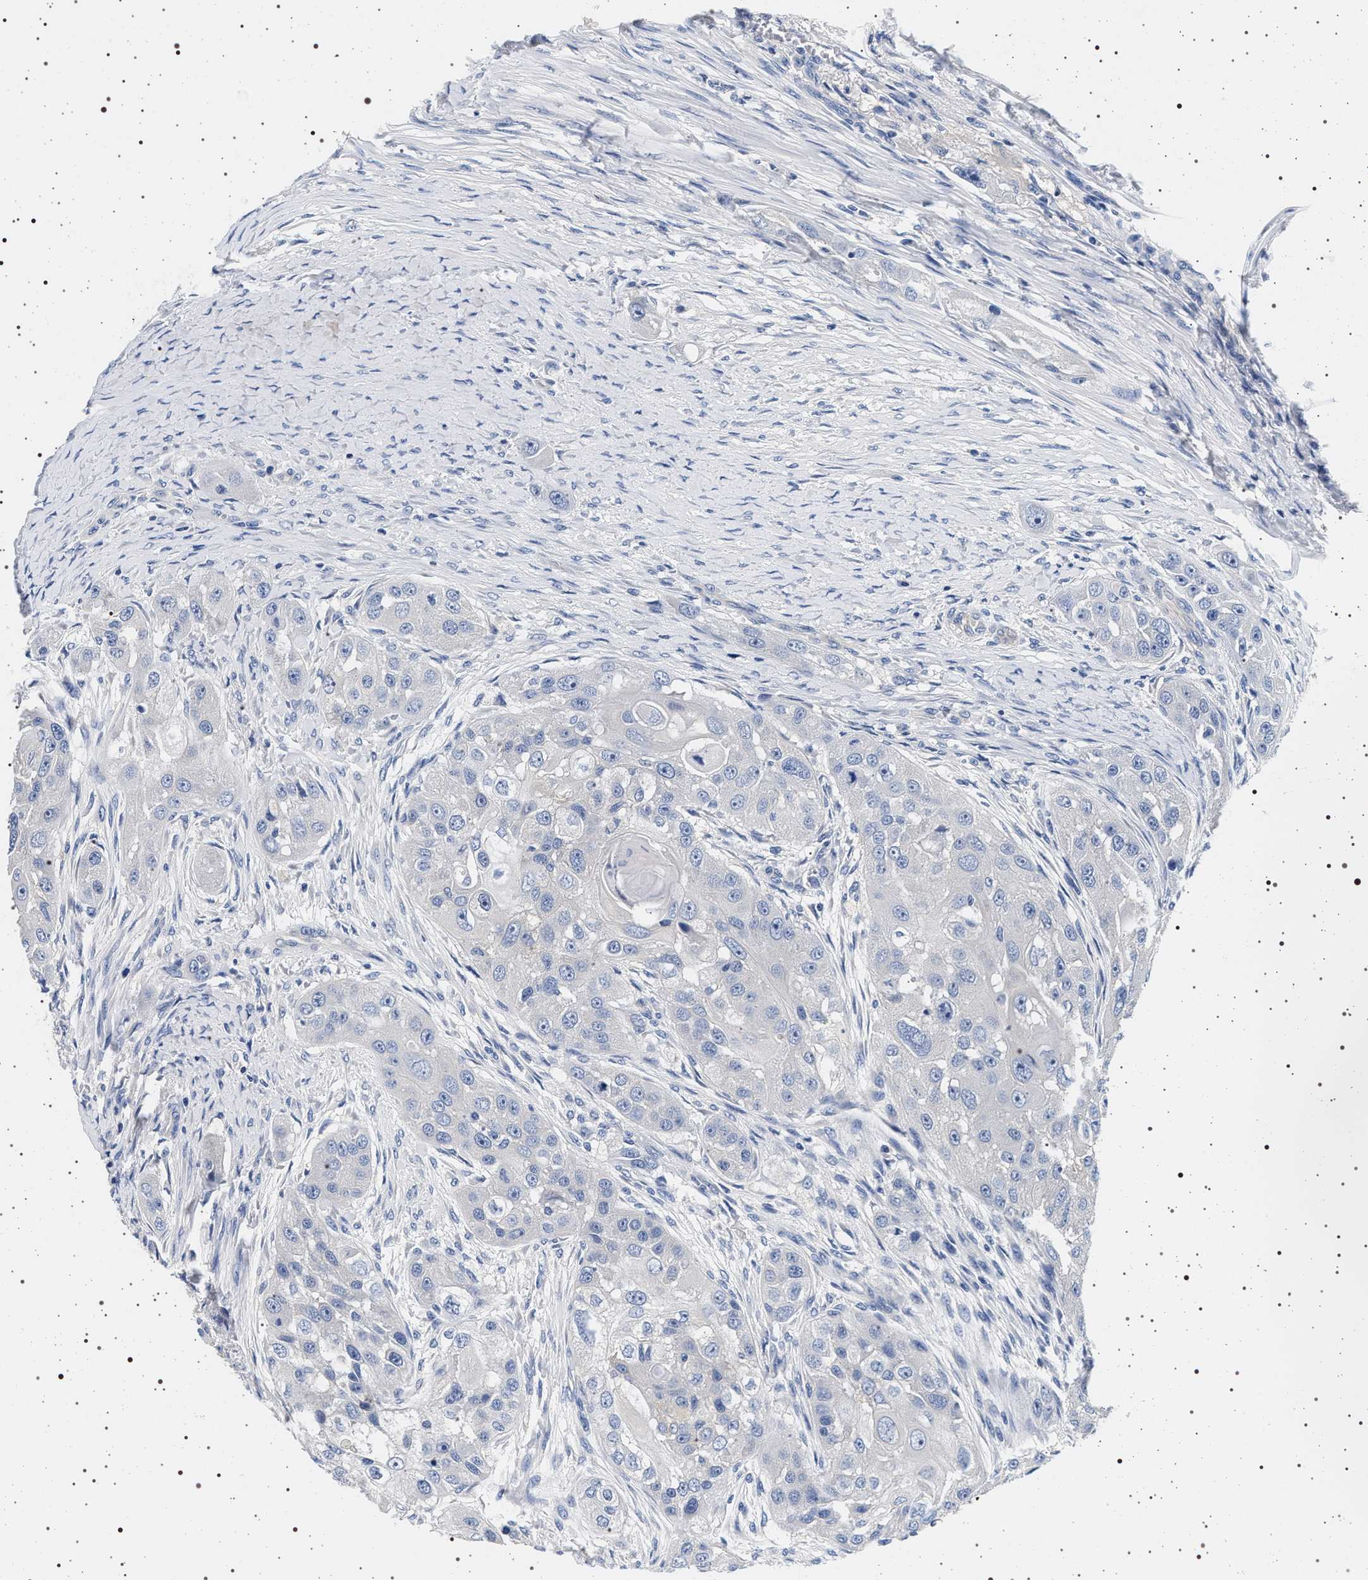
{"staining": {"intensity": "negative", "quantity": "none", "location": "none"}, "tissue": "head and neck cancer", "cell_type": "Tumor cells", "image_type": "cancer", "snomed": [{"axis": "morphology", "description": "Normal tissue, NOS"}, {"axis": "morphology", "description": "Squamous cell carcinoma, NOS"}, {"axis": "topography", "description": "Skeletal muscle"}, {"axis": "topography", "description": "Head-Neck"}], "caption": "Immunohistochemical staining of head and neck squamous cell carcinoma displays no significant expression in tumor cells.", "gene": "HSD17B1", "patient": {"sex": "male", "age": 51}}